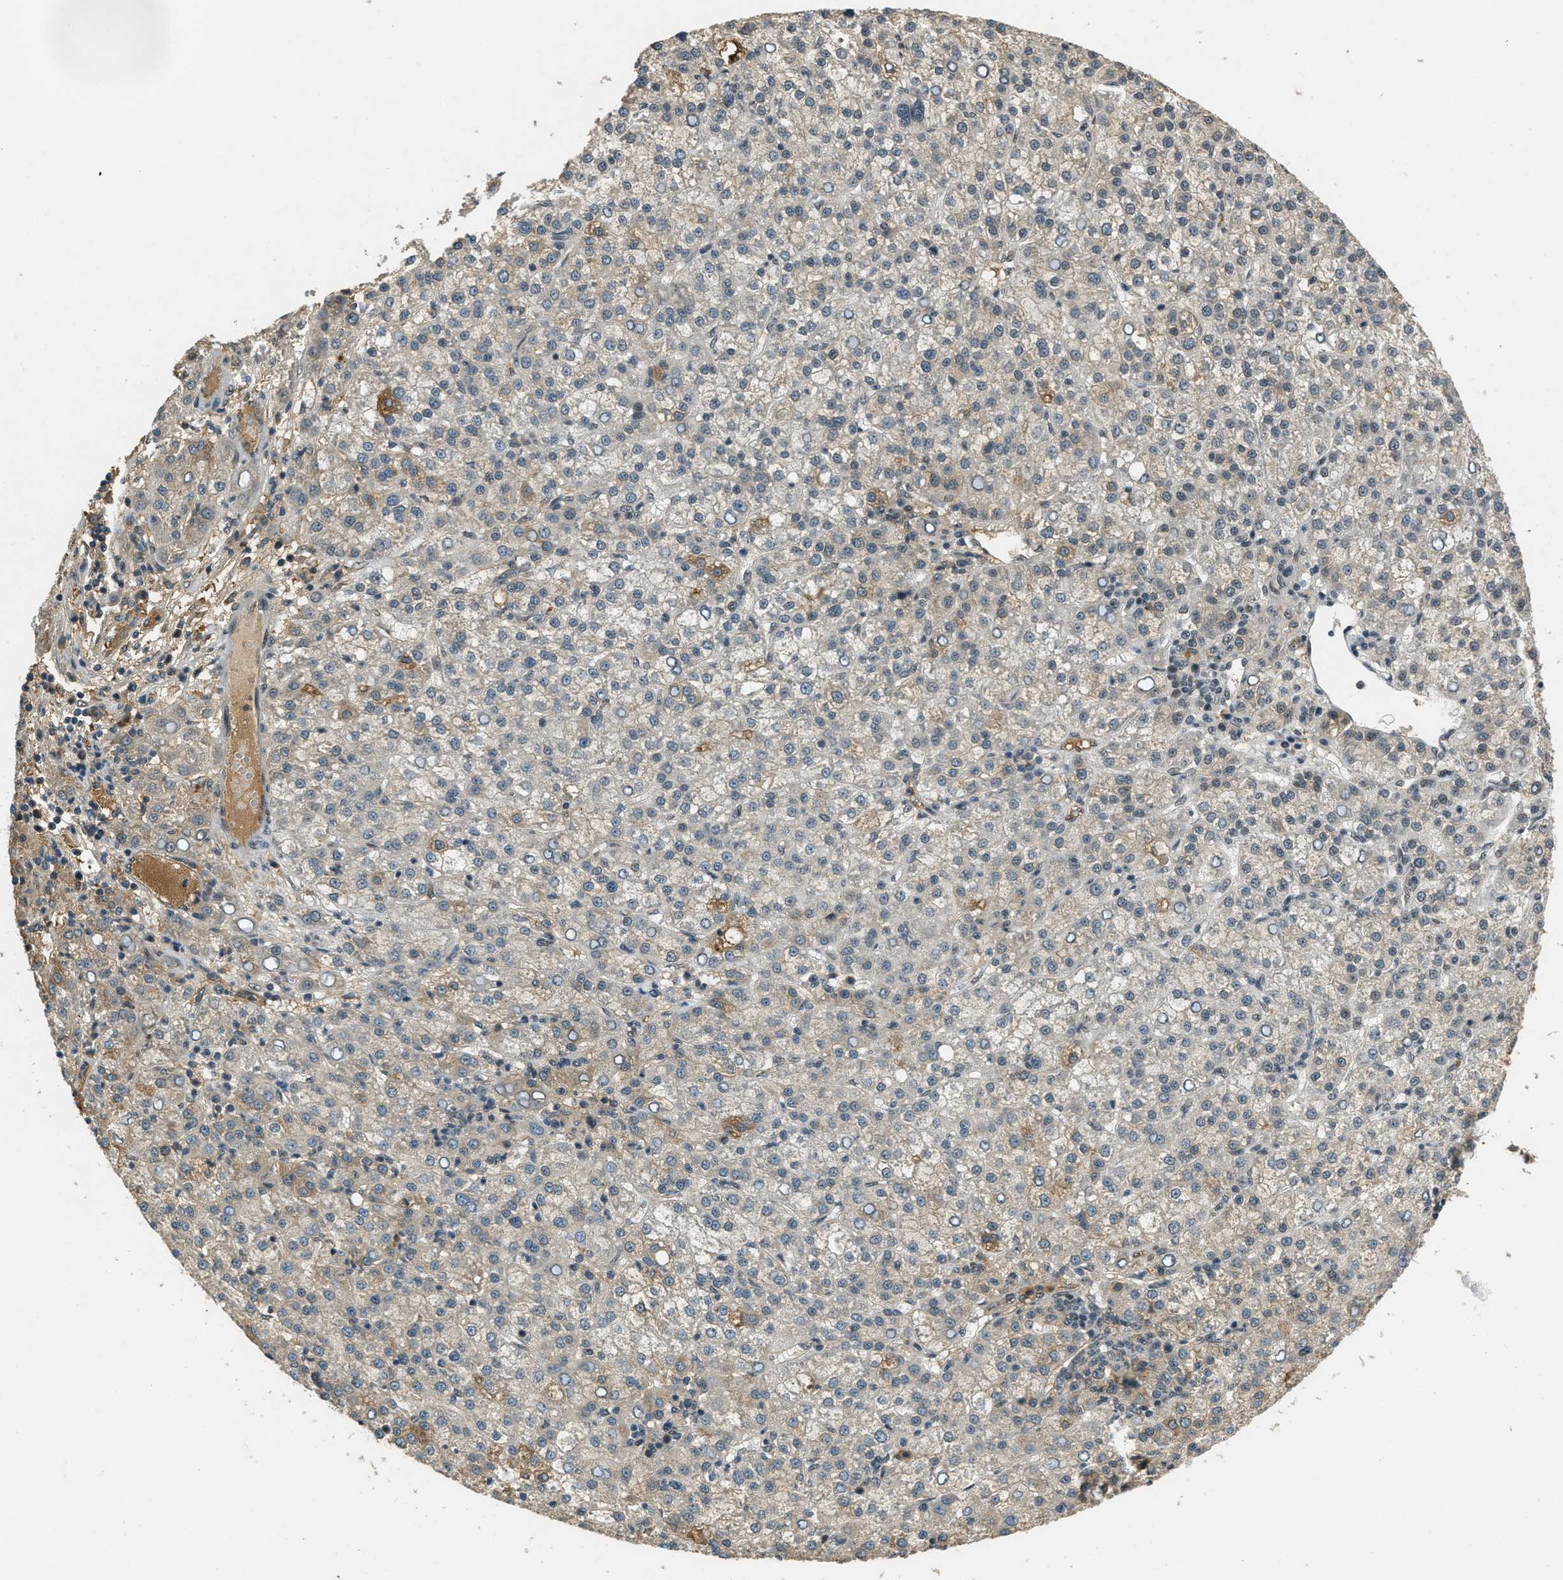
{"staining": {"intensity": "weak", "quantity": "25%-75%", "location": "cytoplasmic/membranous"}, "tissue": "liver cancer", "cell_type": "Tumor cells", "image_type": "cancer", "snomed": [{"axis": "morphology", "description": "Carcinoma, Hepatocellular, NOS"}, {"axis": "topography", "description": "Liver"}], "caption": "DAB immunohistochemical staining of human liver hepatocellular carcinoma demonstrates weak cytoplasmic/membranous protein expression in approximately 25%-75% of tumor cells. Using DAB (3,3'-diaminobenzidine) (brown) and hematoxylin (blue) stains, captured at high magnification using brightfield microscopy.", "gene": "ZNF148", "patient": {"sex": "female", "age": 58}}